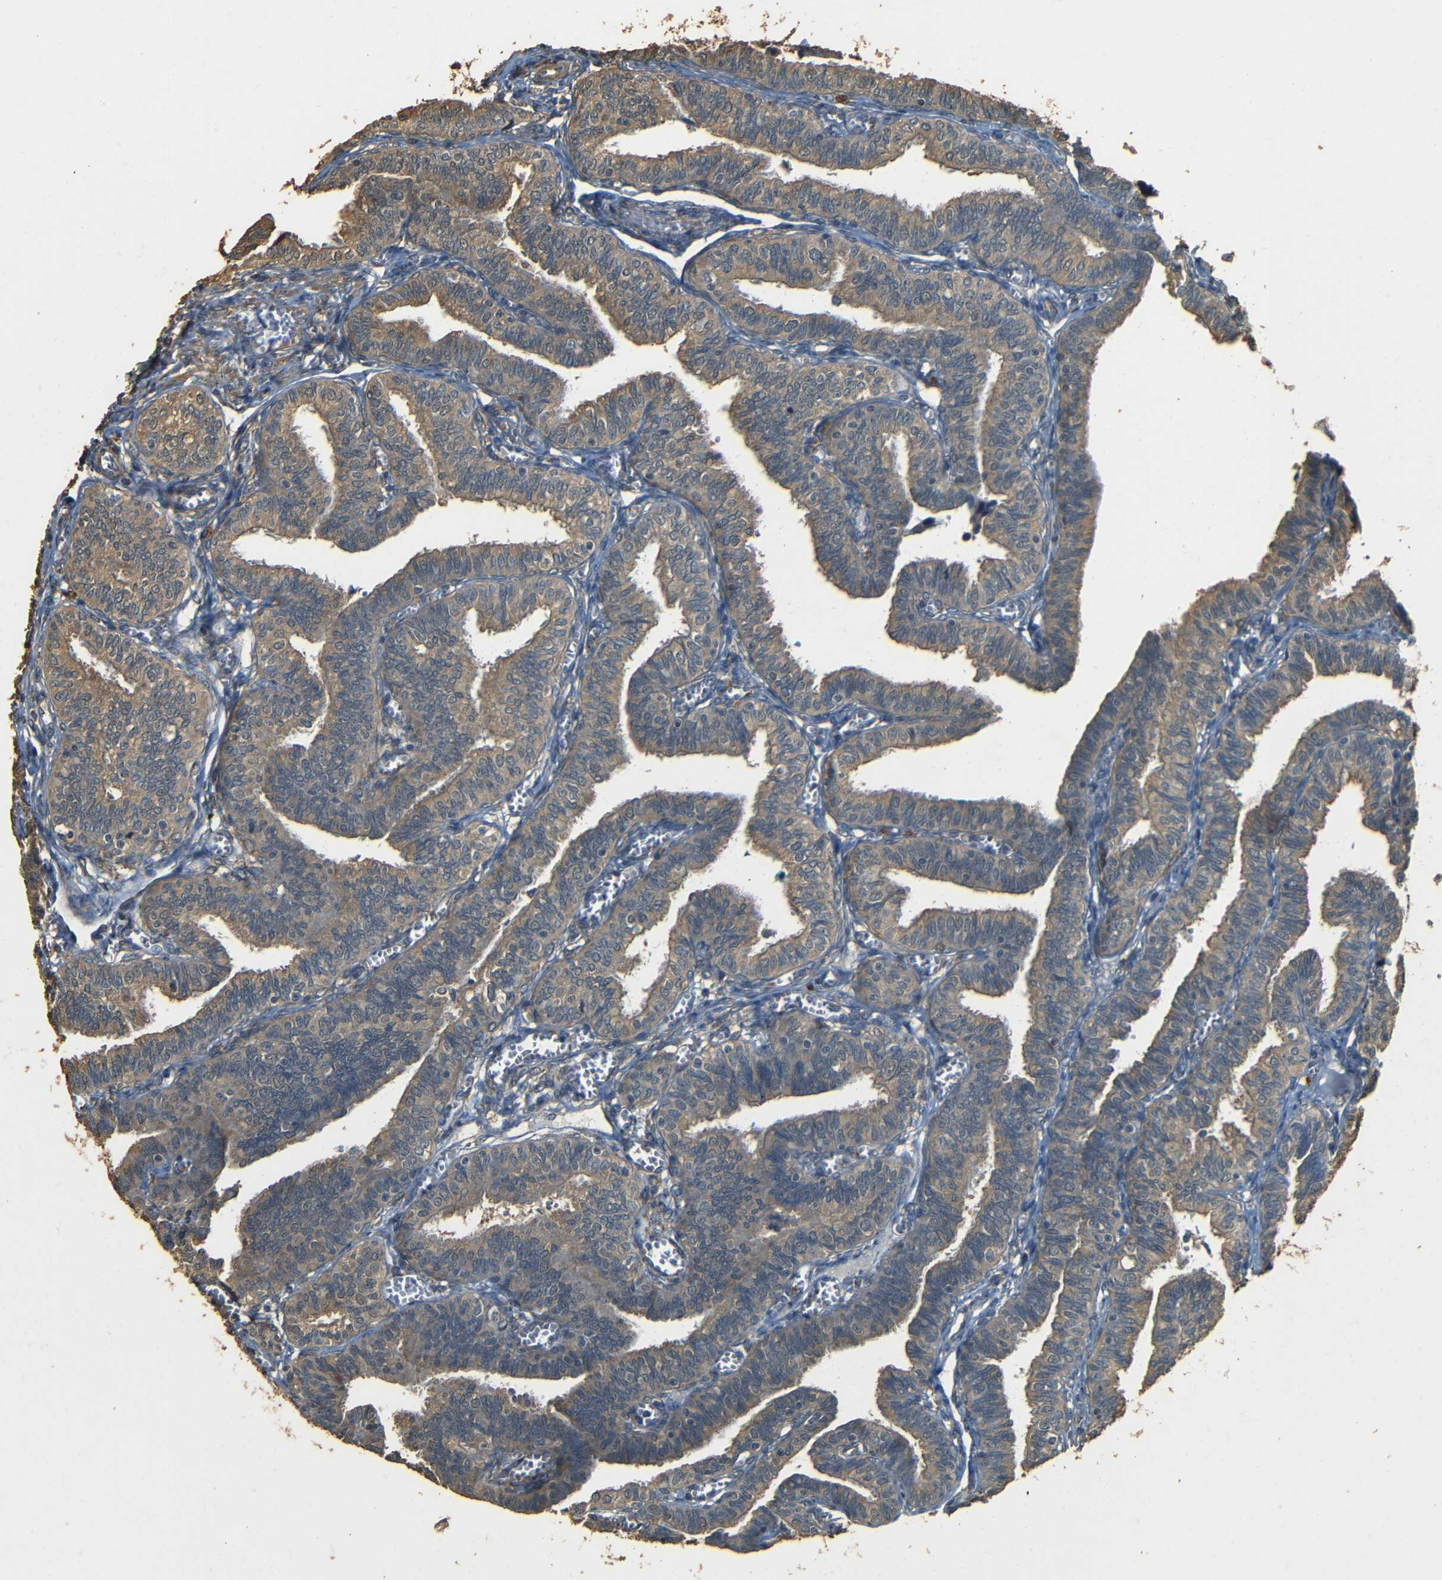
{"staining": {"intensity": "moderate", "quantity": ">75%", "location": "cytoplasmic/membranous"}, "tissue": "fallopian tube", "cell_type": "Glandular cells", "image_type": "normal", "snomed": [{"axis": "morphology", "description": "Normal tissue, NOS"}, {"axis": "topography", "description": "Fallopian tube"}], "caption": "Brown immunohistochemical staining in unremarkable fallopian tube exhibits moderate cytoplasmic/membranous staining in about >75% of glandular cells.", "gene": "PDE5A", "patient": {"sex": "female", "age": 46}}